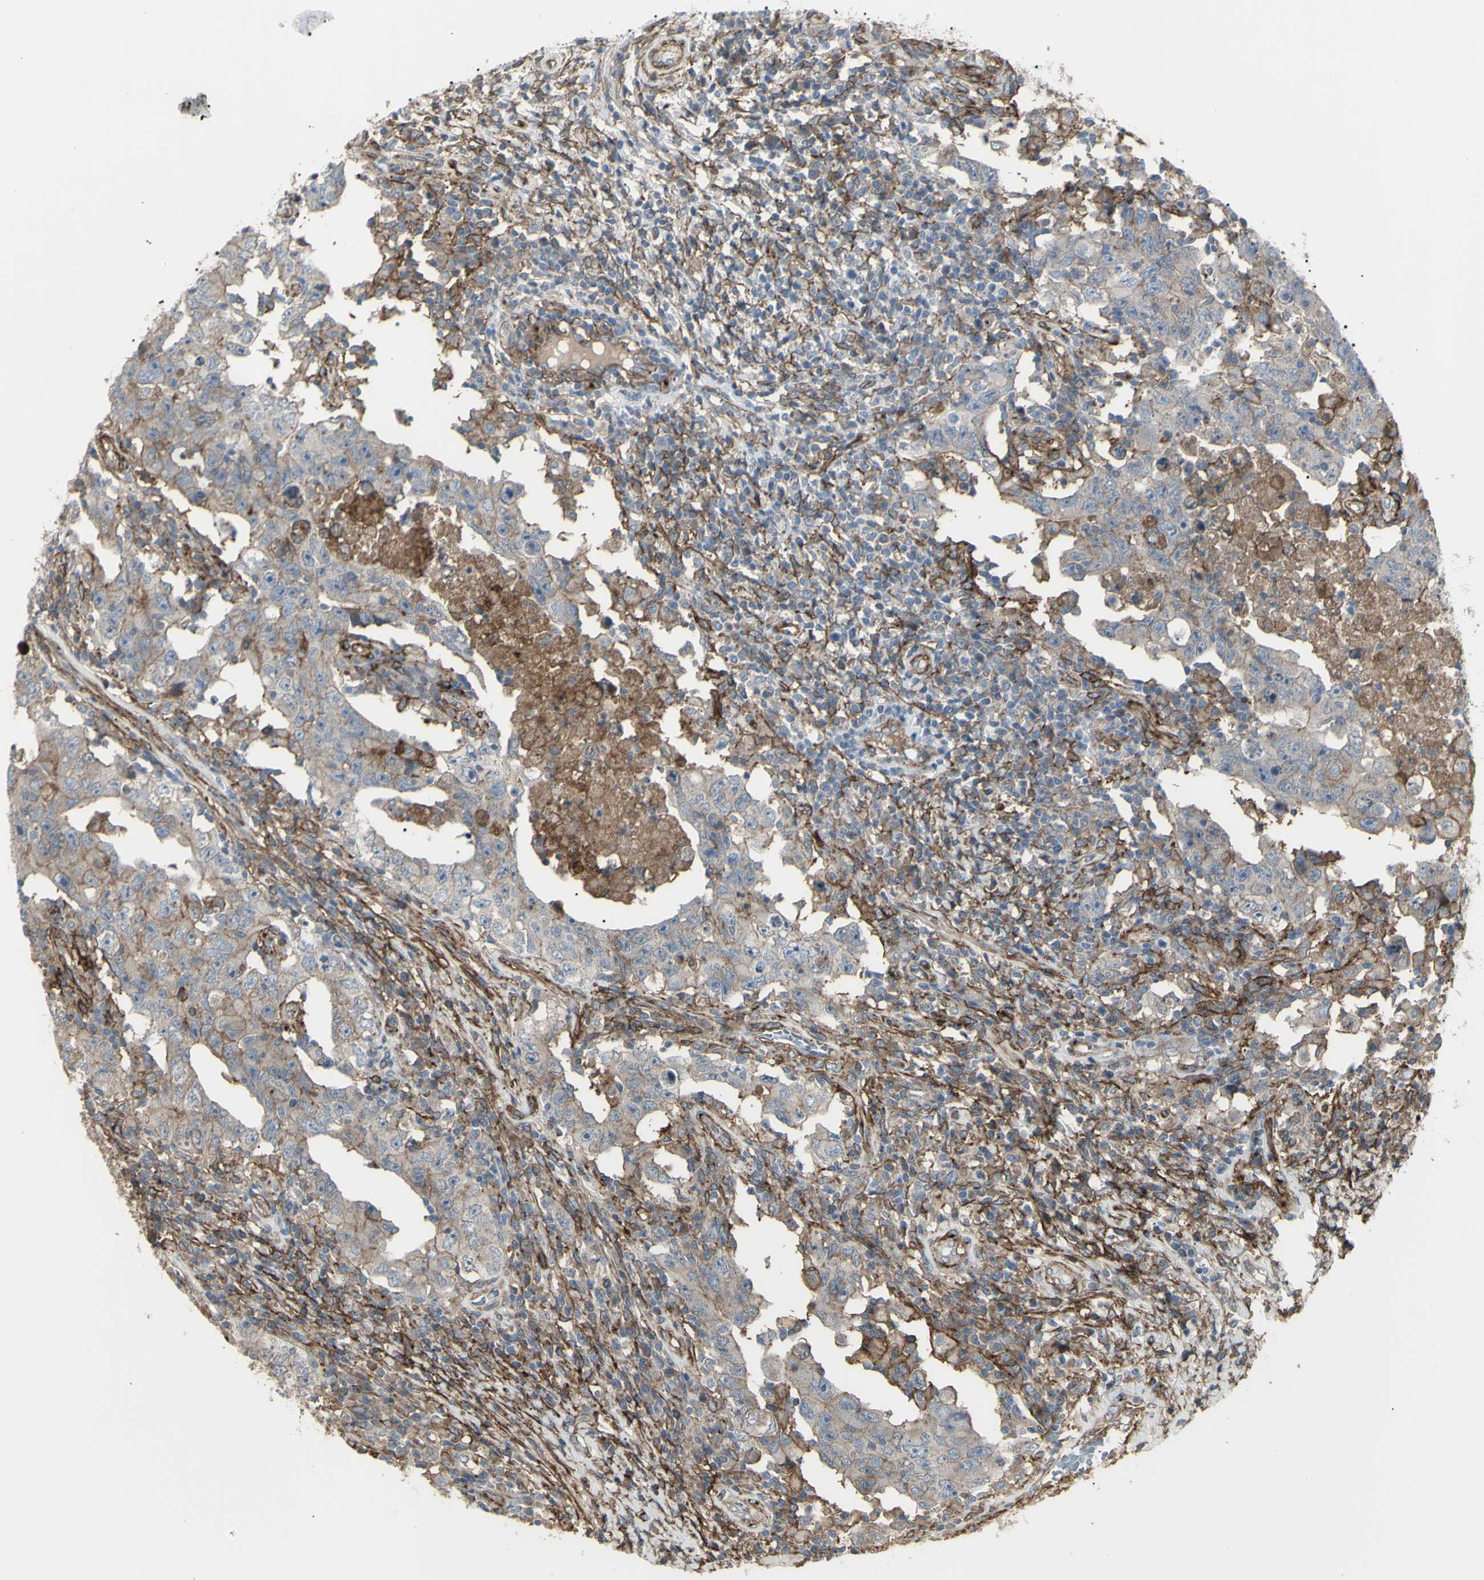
{"staining": {"intensity": "weak", "quantity": "25%-75%", "location": "cytoplasmic/membranous"}, "tissue": "testis cancer", "cell_type": "Tumor cells", "image_type": "cancer", "snomed": [{"axis": "morphology", "description": "Carcinoma, Embryonal, NOS"}, {"axis": "topography", "description": "Testis"}], "caption": "Testis cancer (embryonal carcinoma) stained with DAB immunohistochemistry (IHC) exhibits low levels of weak cytoplasmic/membranous staining in approximately 25%-75% of tumor cells.", "gene": "CD276", "patient": {"sex": "male", "age": 26}}